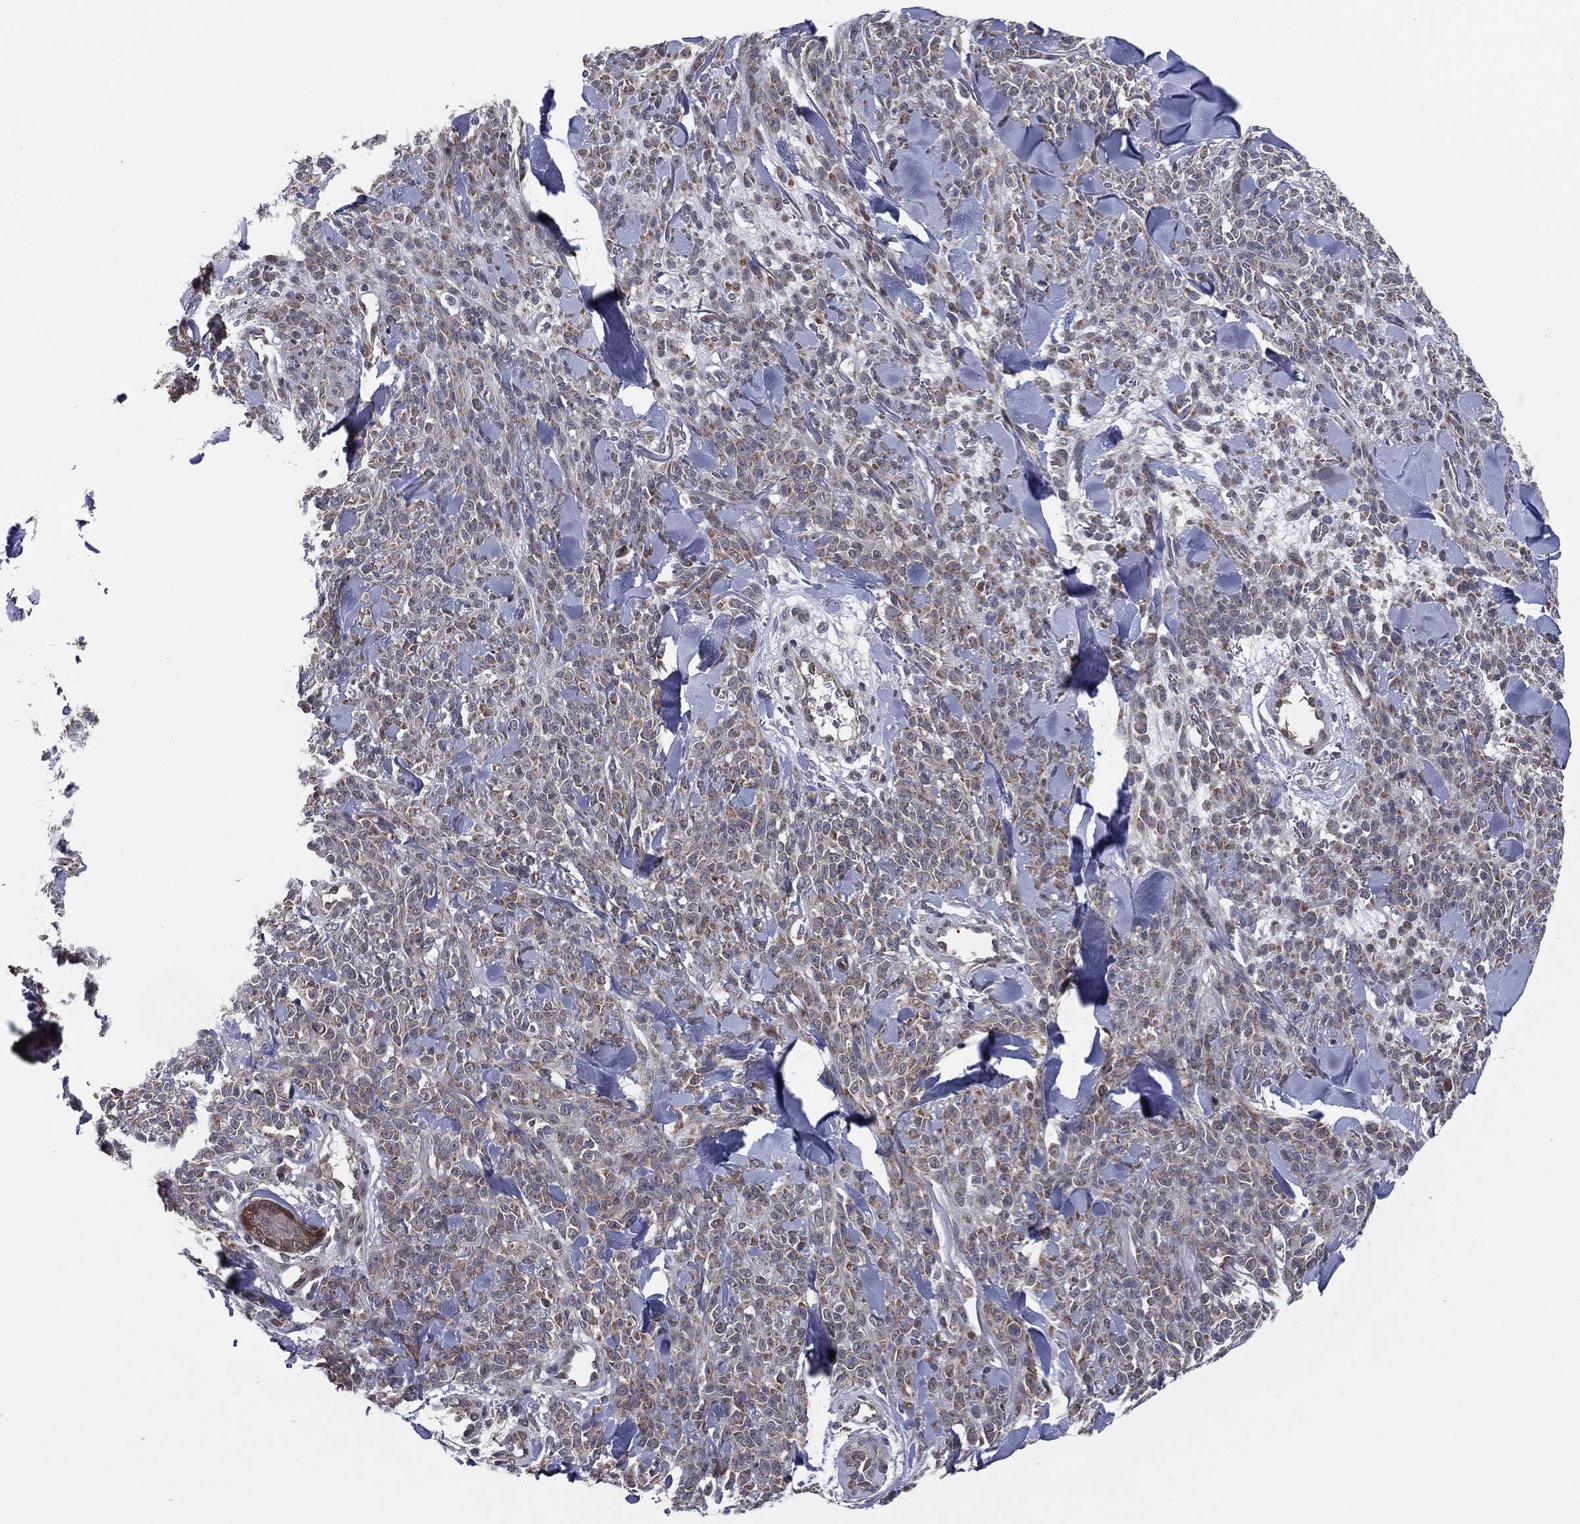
{"staining": {"intensity": "moderate", "quantity": "<25%", "location": "cytoplasmic/membranous"}, "tissue": "melanoma", "cell_type": "Tumor cells", "image_type": "cancer", "snomed": [{"axis": "morphology", "description": "Malignant melanoma, NOS"}, {"axis": "topography", "description": "Skin"}, {"axis": "topography", "description": "Skin of trunk"}], "caption": "This micrograph demonstrates IHC staining of human melanoma, with low moderate cytoplasmic/membranous expression in about <25% of tumor cells.", "gene": "SNCG", "patient": {"sex": "male", "age": 74}}